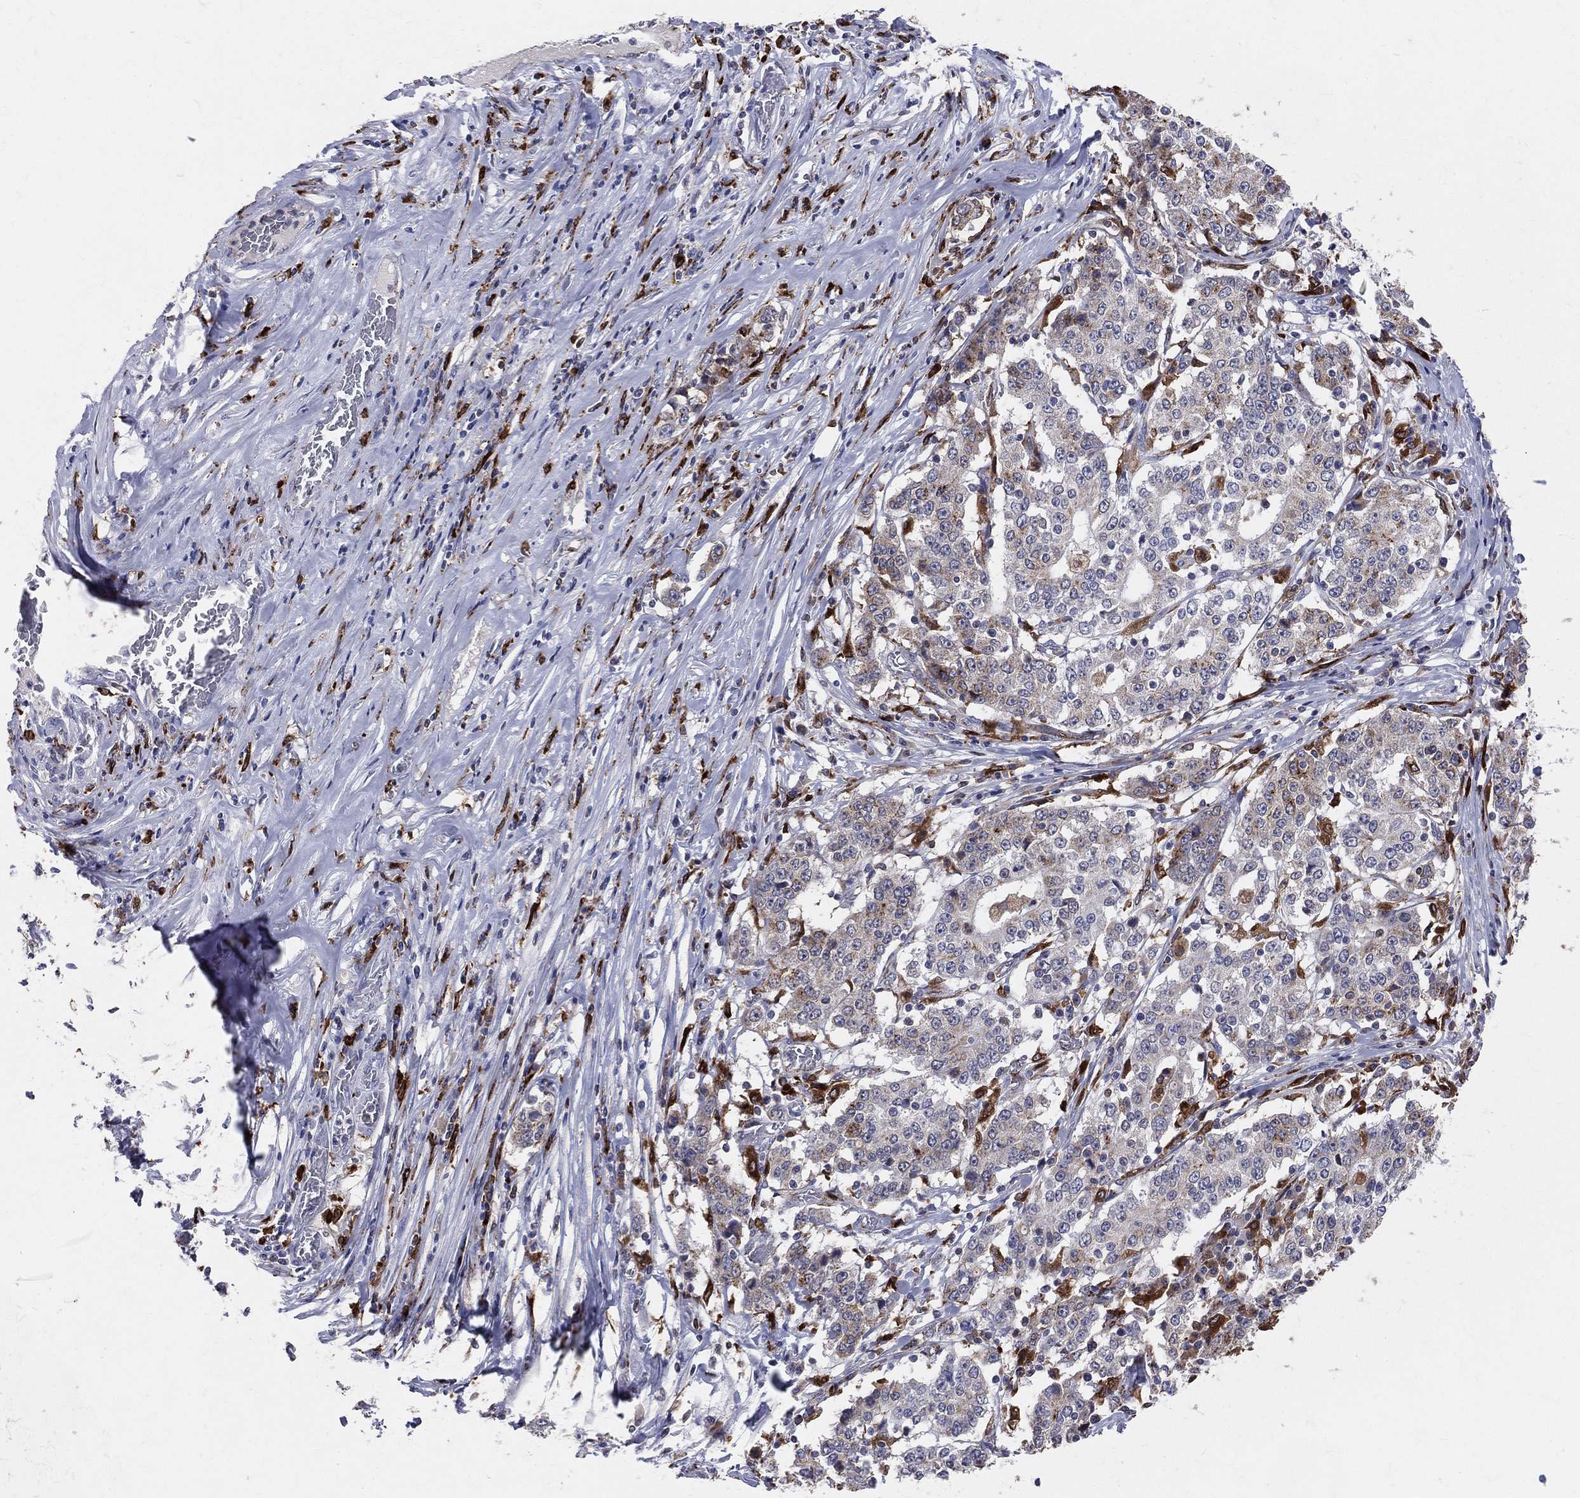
{"staining": {"intensity": "moderate", "quantity": "<25%", "location": "cytoplasmic/membranous"}, "tissue": "stomach cancer", "cell_type": "Tumor cells", "image_type": "cancer", "snomed": [{"axis": "morphology", "description": "Adenocarcinoma, NOS"}, {"axis": "topography", "description": "Stomach"}], "caption": "Immunohistochemical staining of stomach adenocarcinoma shows low levels of moderate cytoplasmic/membranous positivity in approximately <25% of tumor cells.", "gene": "CD74", "patient": {"sex": "male", "age": 59}}